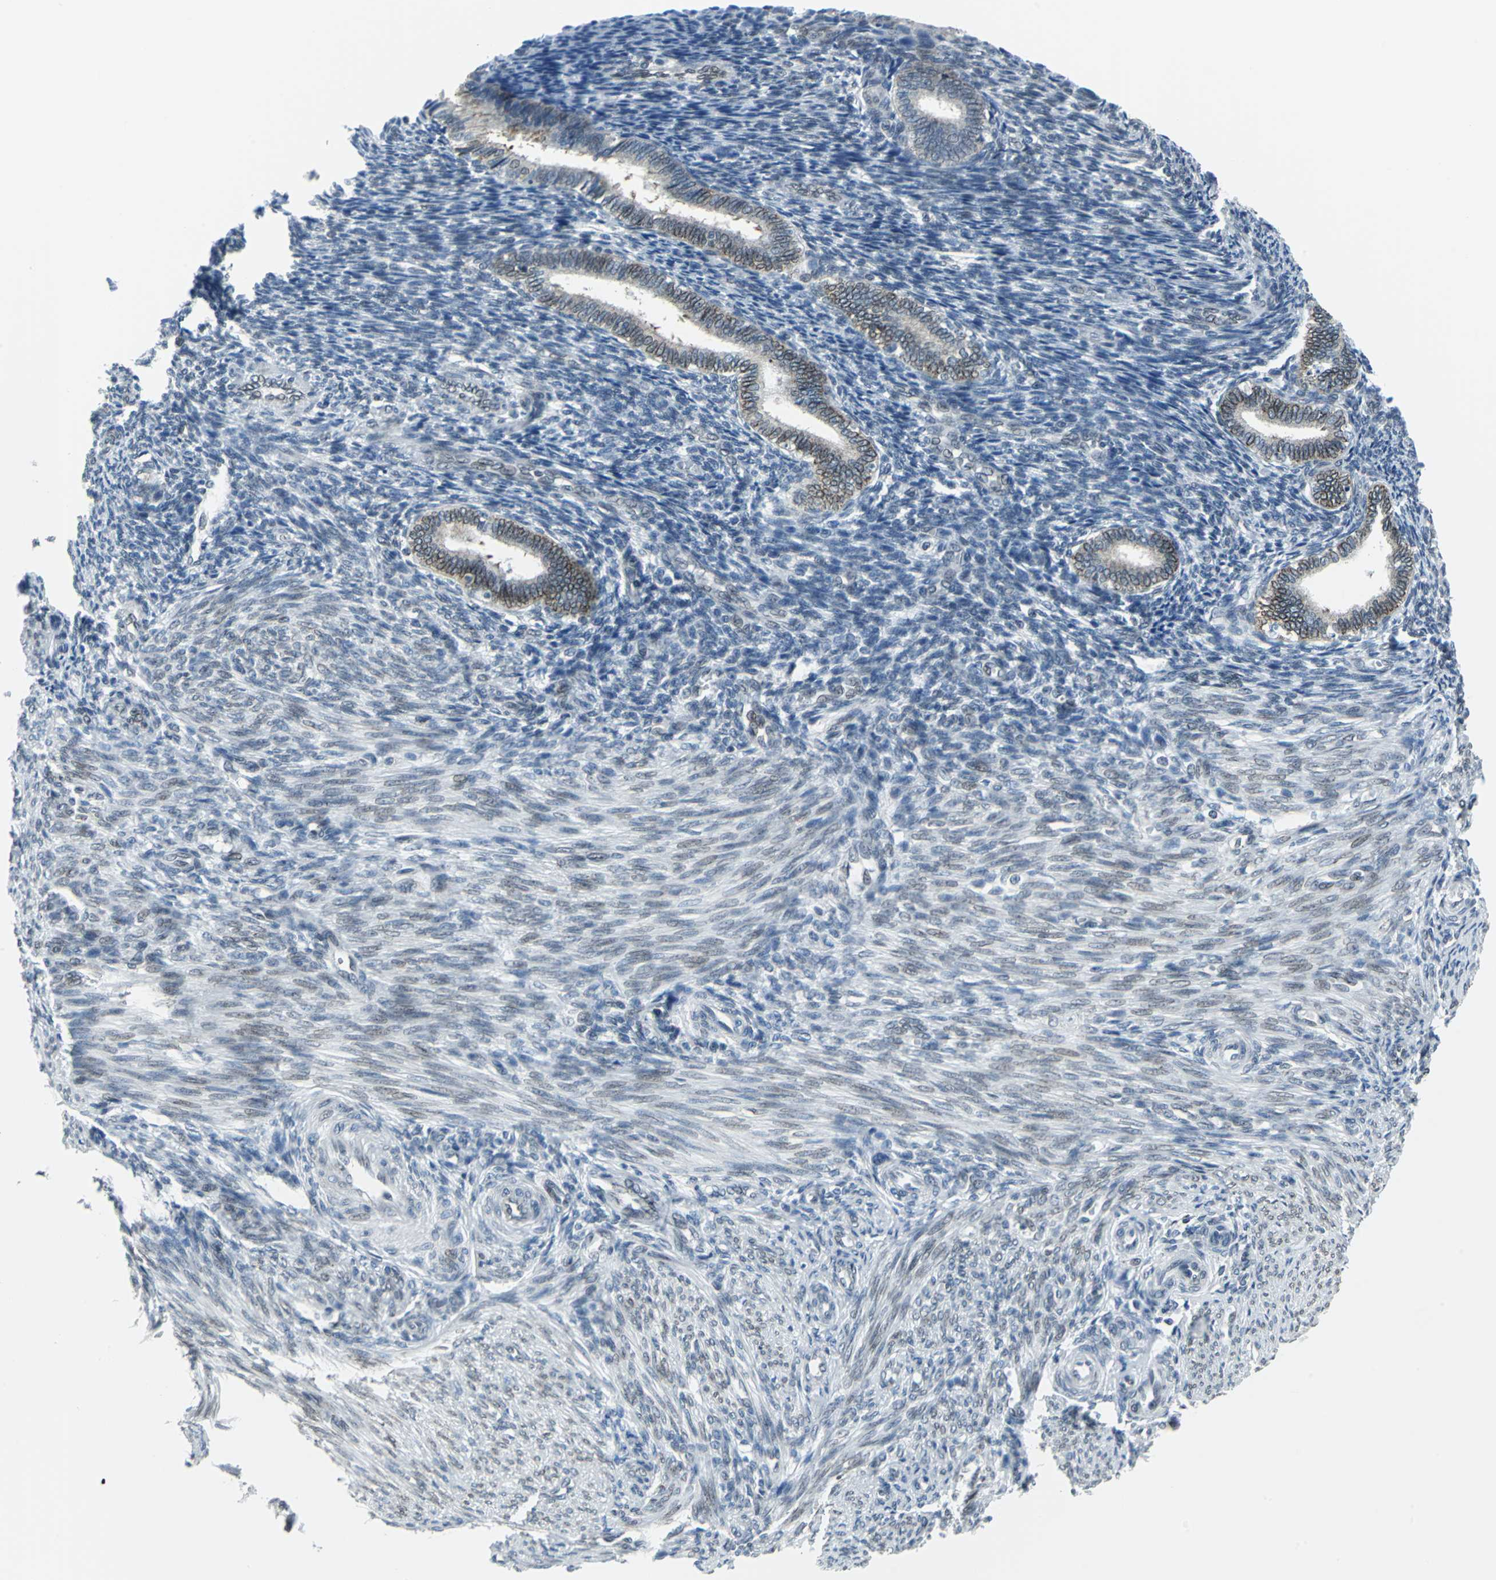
{"staining": {"intensity": "weak", "quantity": ">75%", "location": "cytoplasmic/membranous,nuclear"}, "tissue": "endometrium", "cell_type": "Cells in endometrial stroma", "image_type": "normal", "snomed": [{"axis": "morphology", "description": "Normal tissue, NOS"}, {"axis": "topography", "description": "Endometrium"}], "caption": "Protein staining of normal endometrium exhibits weak cytoplasmic/membranous,nuclear positivity in approximately >75% of cells in endometrial stroma.", "gene": "SNUPN", "patient": {"sex": "female", "age": 27}}